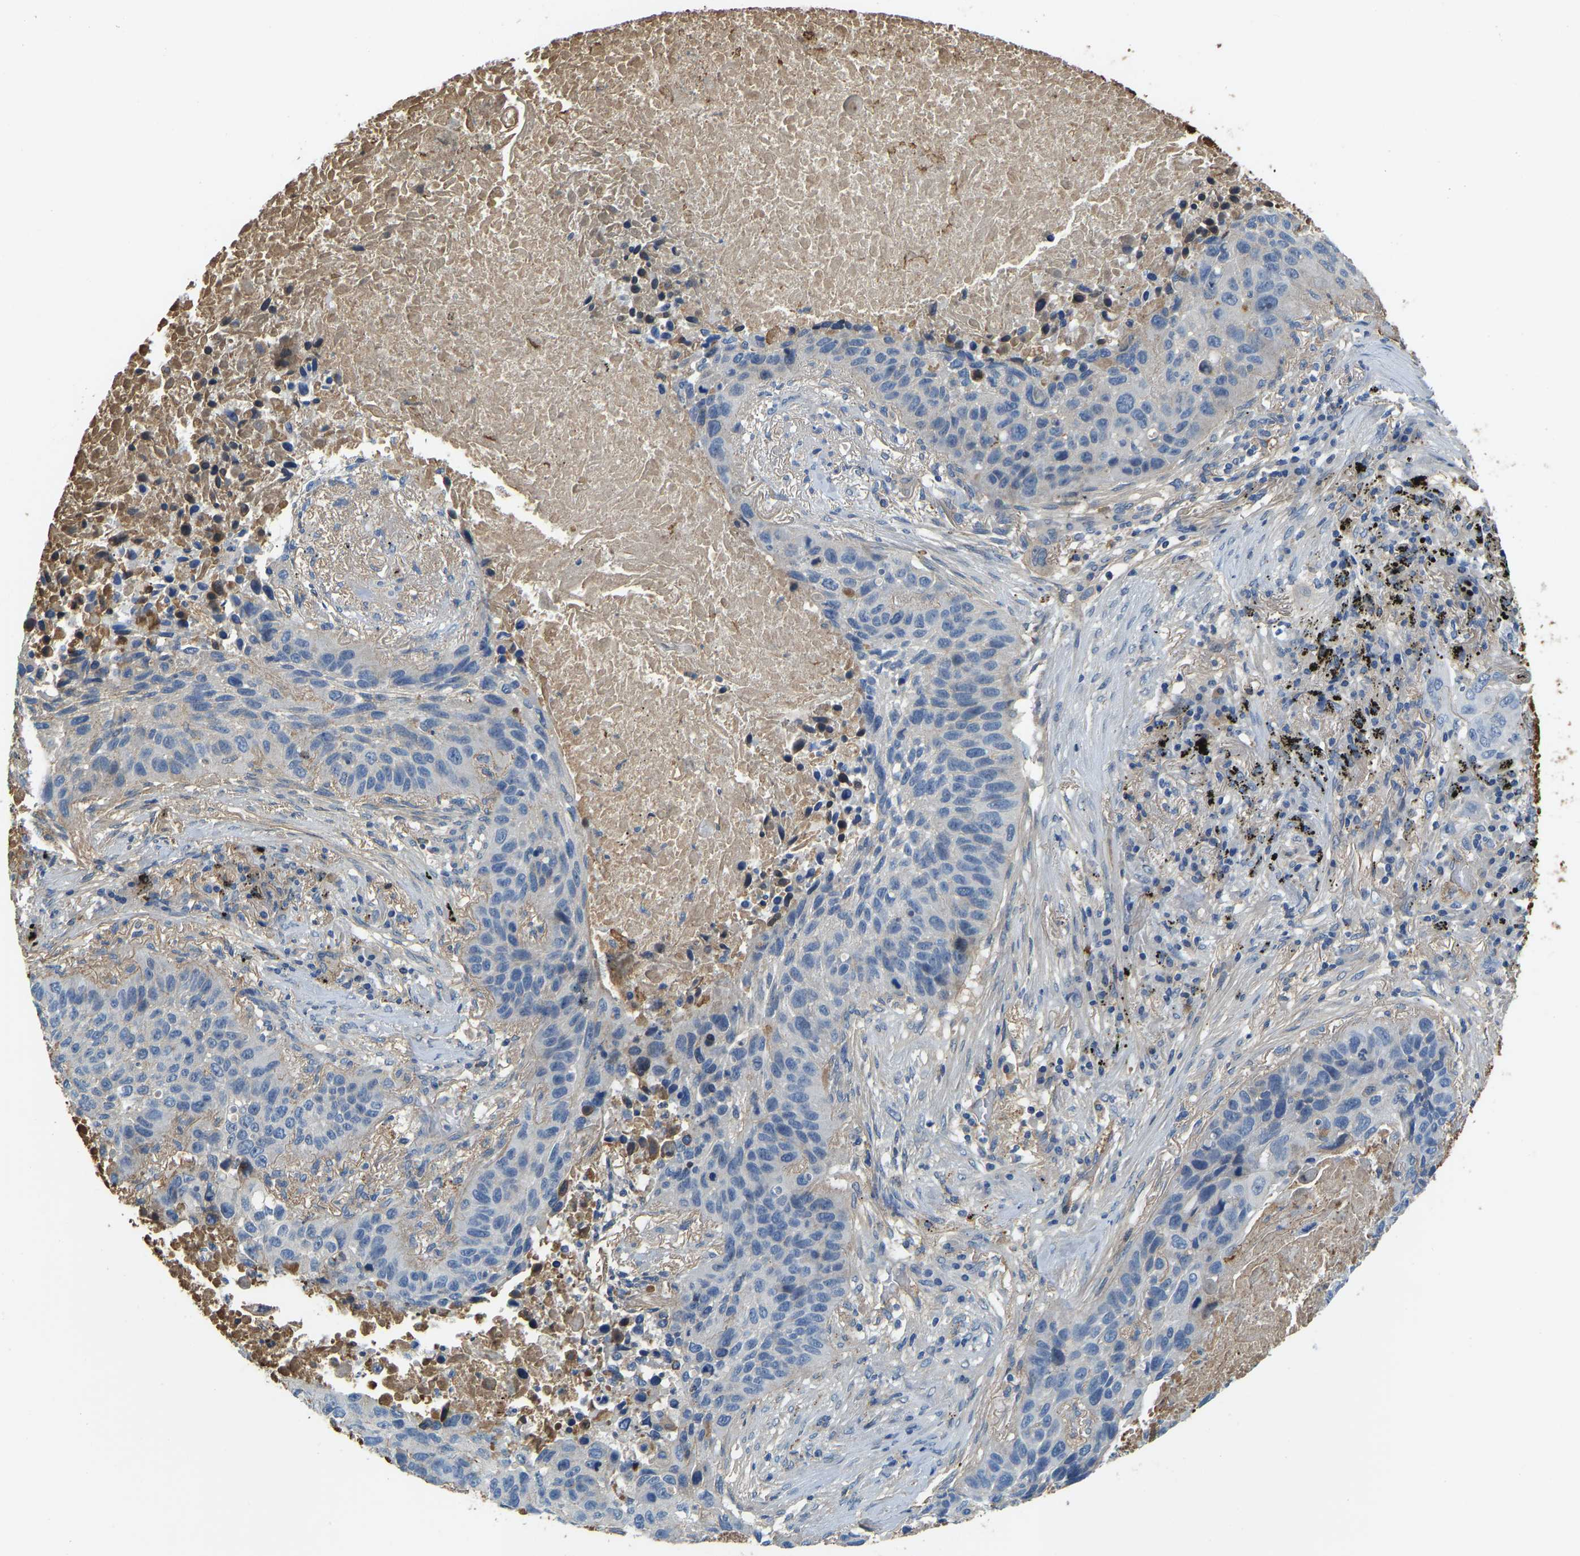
{"staining": {"intensity": "negative", "quantity": "none", "location": "none"}, "tissue": "lung cancer", "cell_type": "Tumor cells", "image_type": "cancer", "snomed": [{"axis": "morphology", "description": "Squamous cell carcinoma, NOS"}, {"axis": "topography", "description": "Lung"}], "caption": "Protein analysis of squamous cell carcinoma (lung) exhibits no significant expression in tumor cells. (Brightfield microscopy of DAB immunohistochemistry at high magnification).", "gene": "THBS4", "patient": {"sex": "male", "age": 57}}